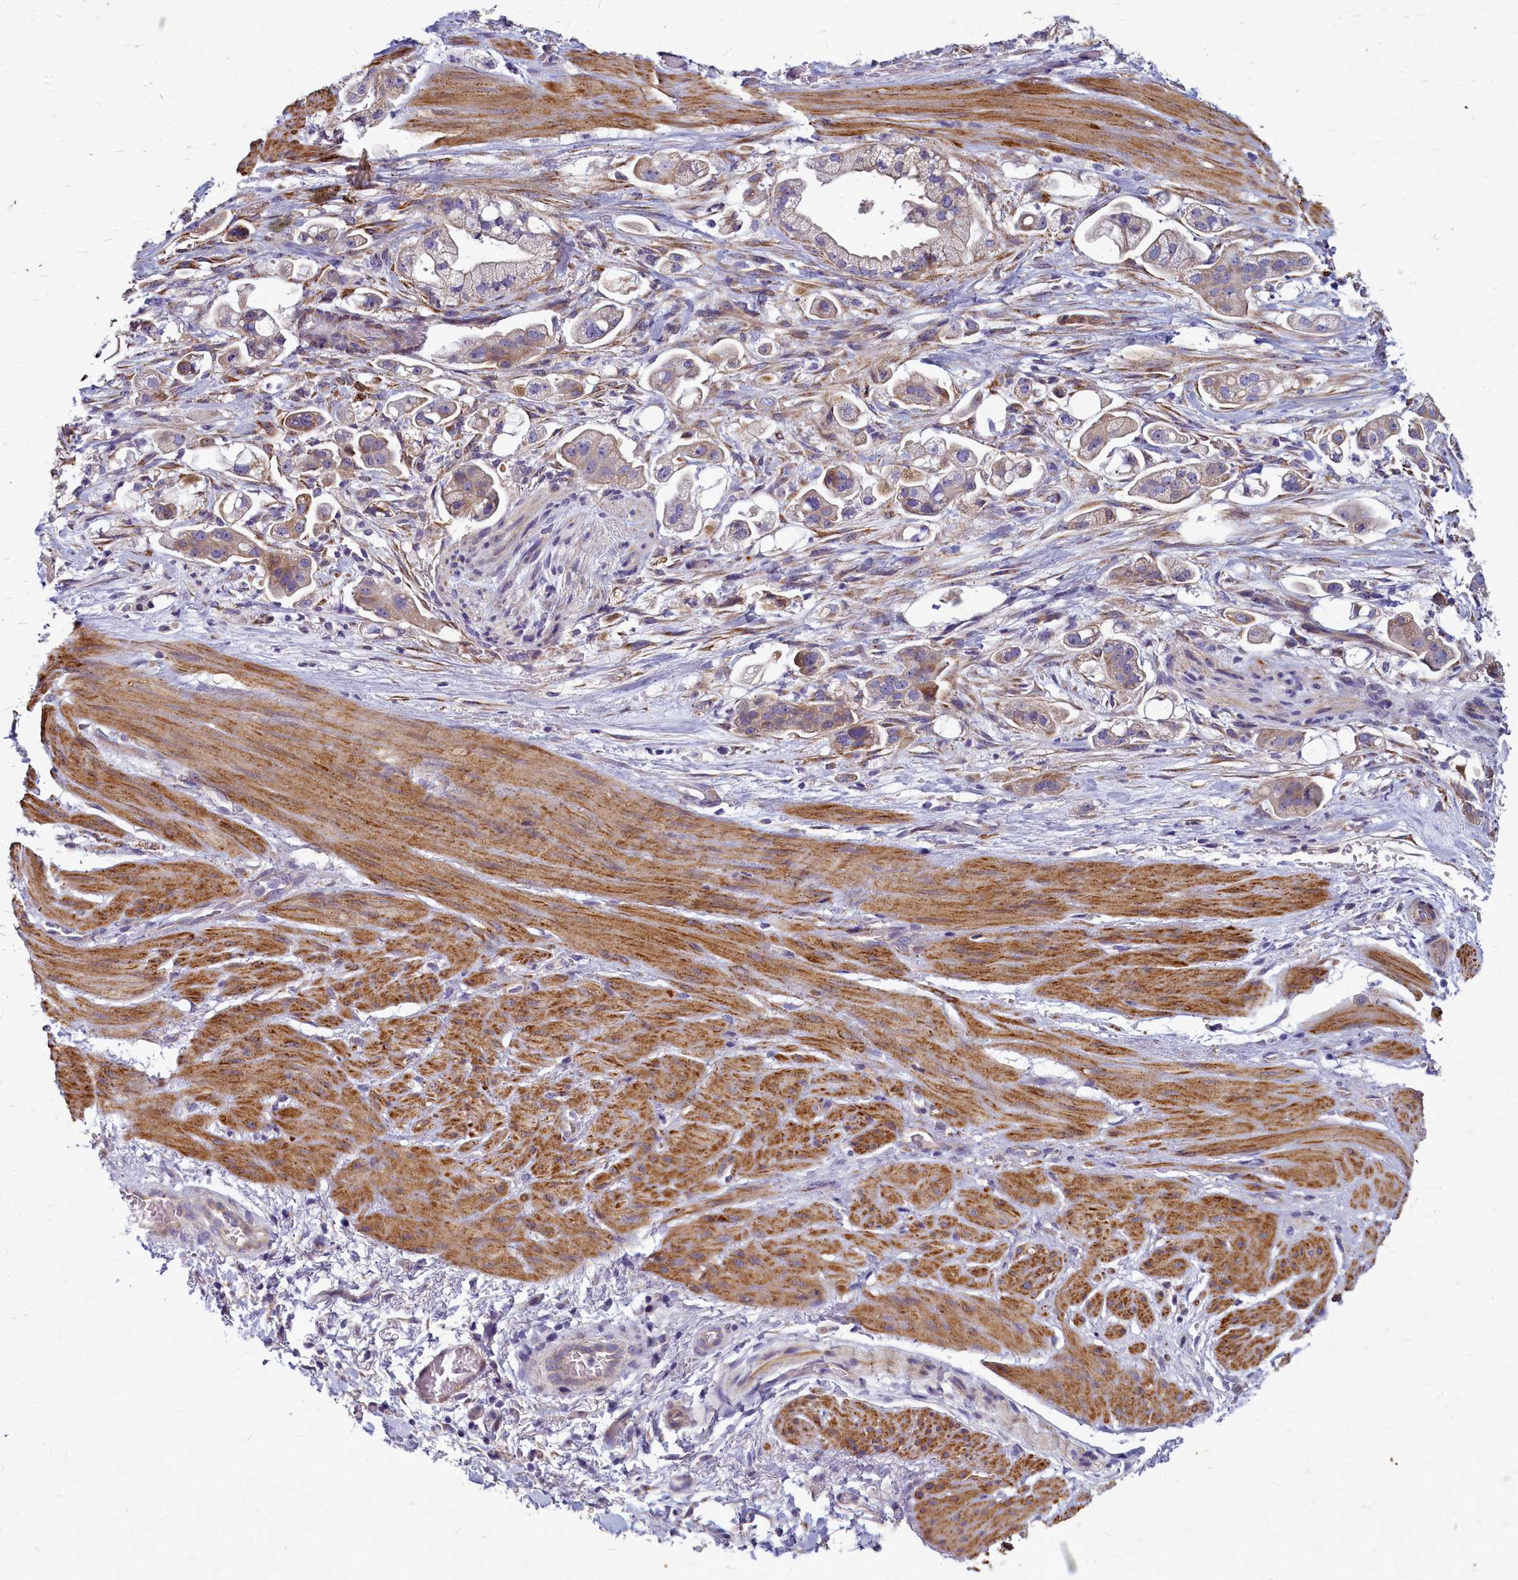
{"staining": {"intensity": "weak", "quantity": "25%-75%", "location": "cytoplasmic/membranous"}, "tissue": "stomach cancer", "cell_type": "Tumor cells", "image_type": "cancer", "snomed": [{"axis": "morphology", "description": "Adenocarcinoma, NOS"}, {"axis": "topography", "description": "Stomach"}], "caption": "Tumor cells demonstrate weak cytoplasmic/membranous expression in approximately 25%-75% of cells in stomach cancer (adenocarcinoma).", "gene": "SMPD4", "patient": {"sex": "male", "age": 62}}